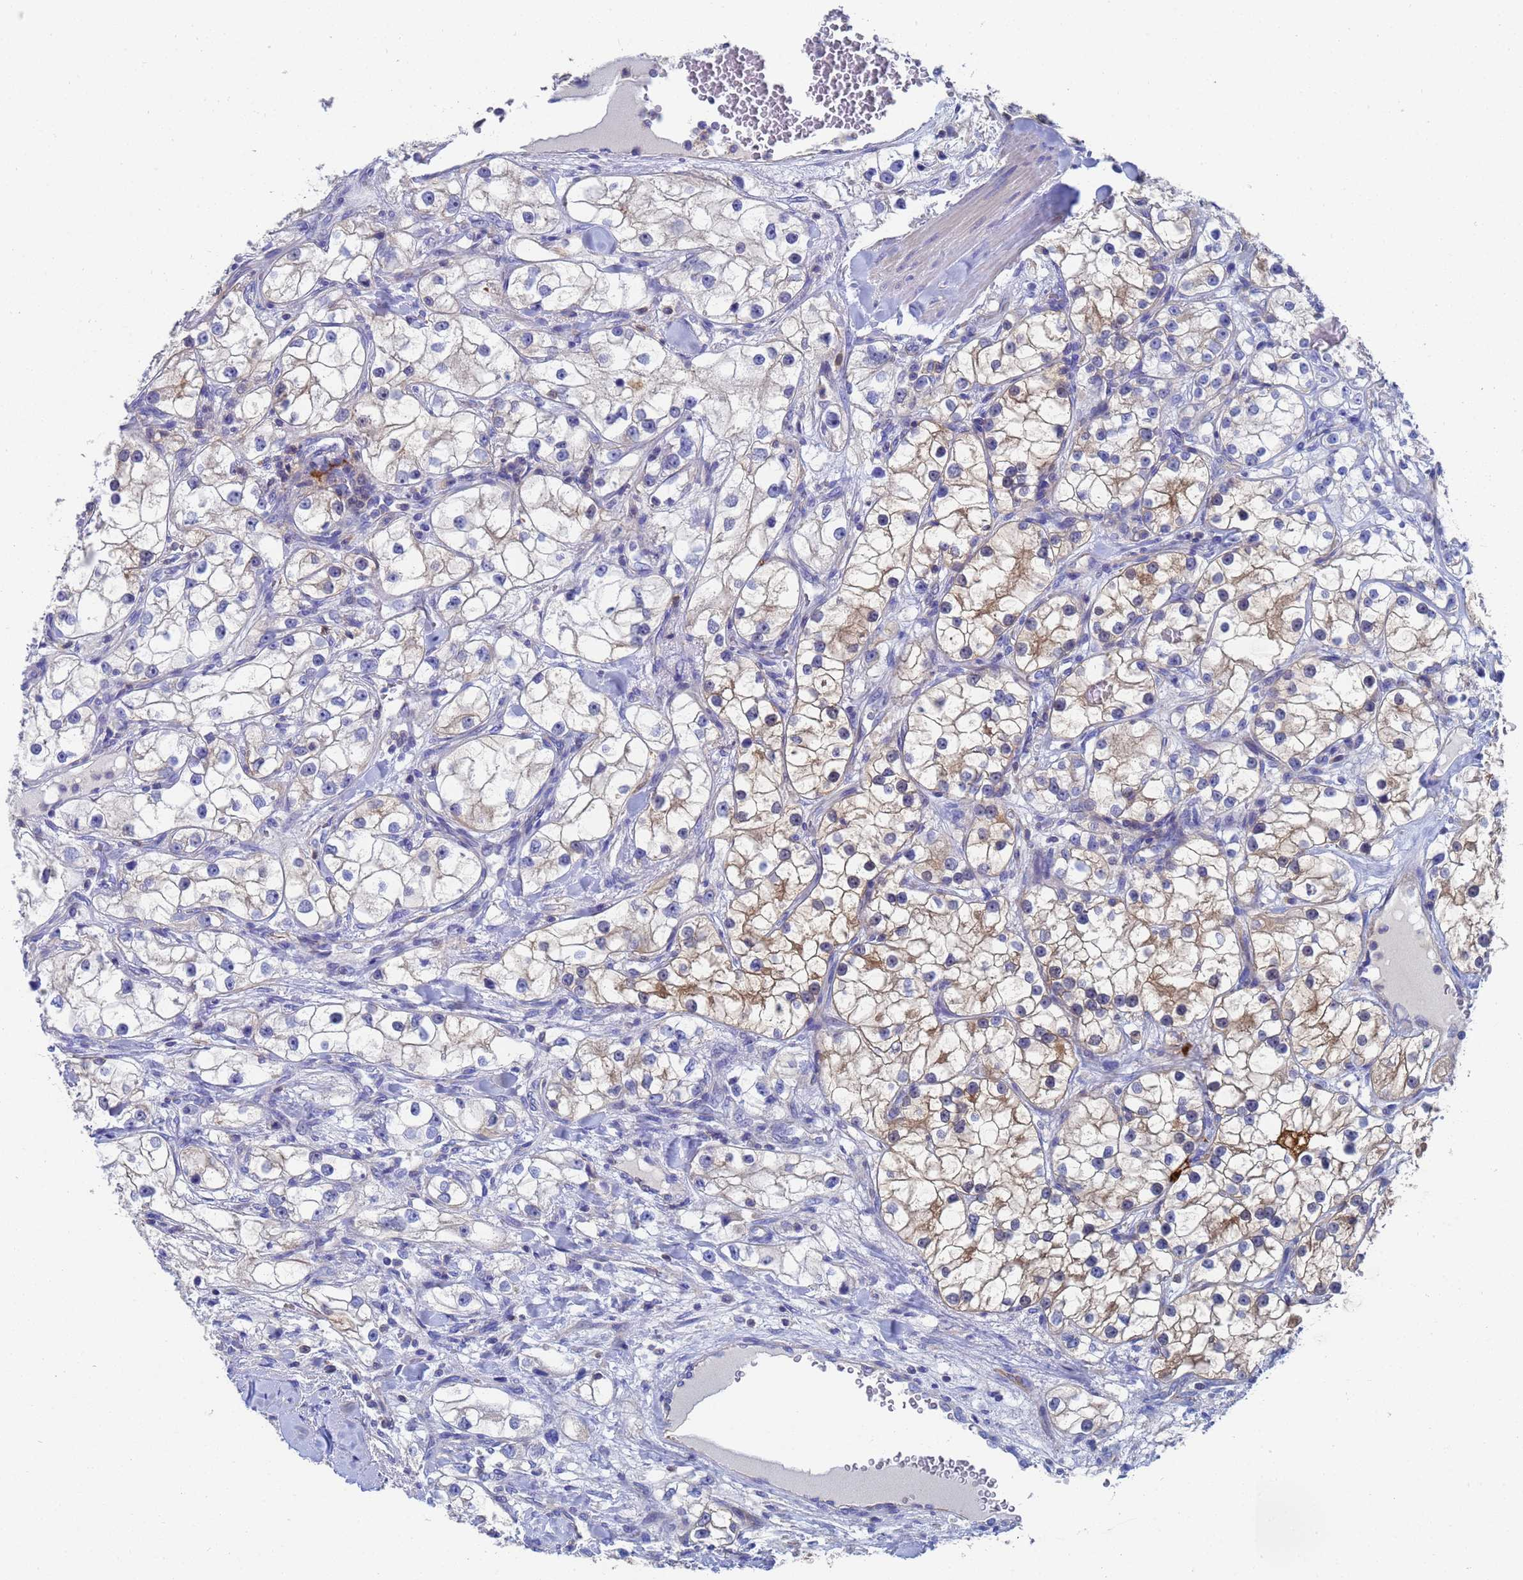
{"staining": {"intensity": "moderate", "quantity": "<25%", "location": "cytoplasmic/membranous"}, "tissue": "renal cancer", "cell_type": "Tumor cells", "image_type": "cancer", "snomed": [{"axis": "morphology", "description": "Adenocarcinoma, NOS"}, {"axis": "topography", "description": "Kidney"}], "caption": "High-power microscopy captured an immunohistochemistry image of adenocarcinoma (renal), revealing moderate cytoplasmic/membranous expression in approximately <25% of tumor cells.", "gene": "GCHFR", "patient": {"sex": "male", "age": 77}}